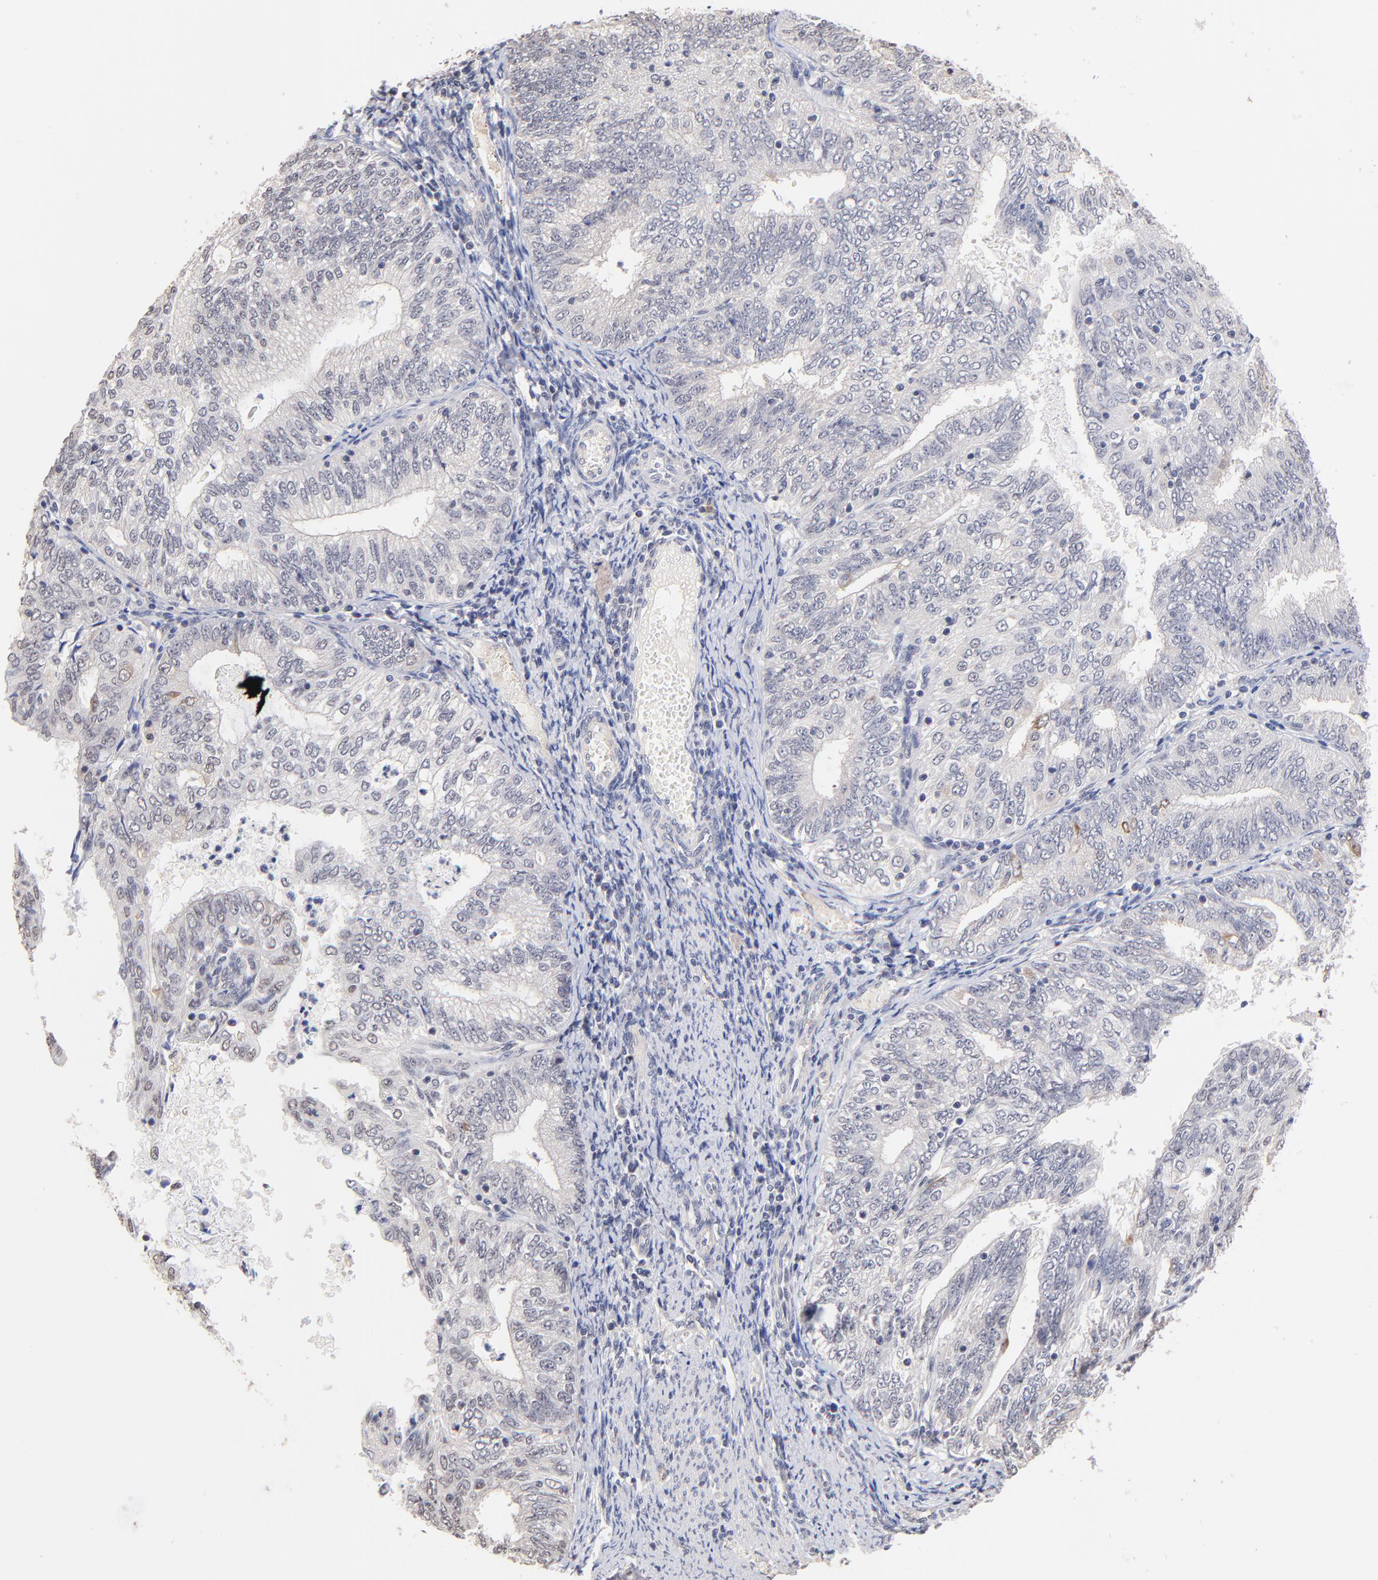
{"staining": {"intensity": "negative", "quantity": "none", "location": "none"}, "tissue": "endometrial cancer", "cell_type": "Tumor cells", "image_type": "cancer", "snomed": [{"axis": "morphology", "description": "Adenocarcinoma, NOS"}, {"axis": "topography", "description": "Endometrium"}], "caption": "IHC of human adenocarcinoma (endometrial) reveals no positivity in tumor cells.", "gene": "RIBC2", "patient": {"sex": "female", "age": 69}}